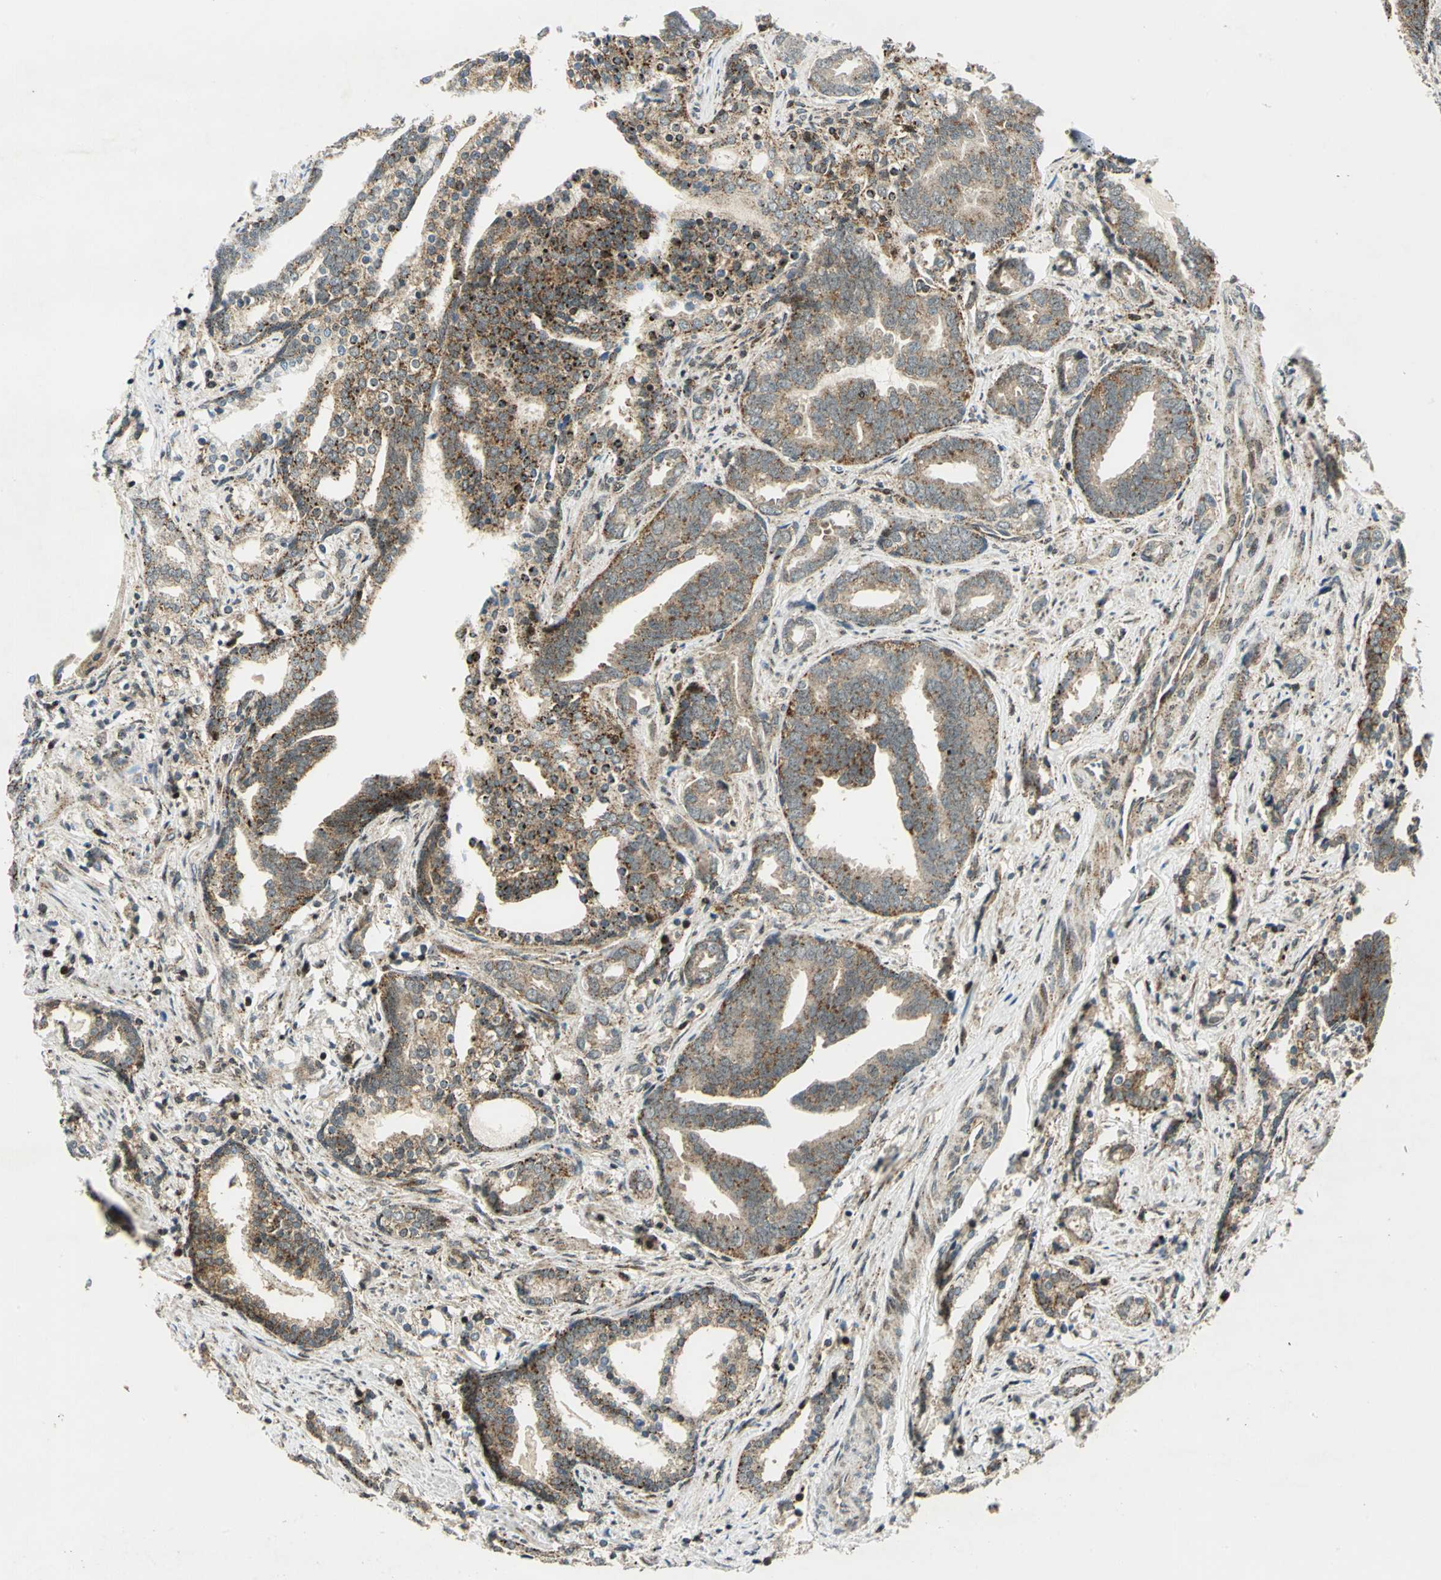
{"staining": {"intensity": "moderate", "quantity": ">75%", "location": "cytoplasmic/membranous"}, "tissue": "prostate cancer", "cell_type": "Tumor cells", "image_type": "cancer", "snomed": [{"axis": "morphology", "description": "Adenocarcinoma, Medium grade"}, {"axis": "topography", "description": "Prostate"}], "caption": "Prostate adenocarcinoma (medium-grade) stained with a brown dye shows moderate cytoplasmic/membranous positive staining in about >75% of tumor cells.", "gene": "ATP6V1A", "patient": {"sex": "male", "age": 67}}